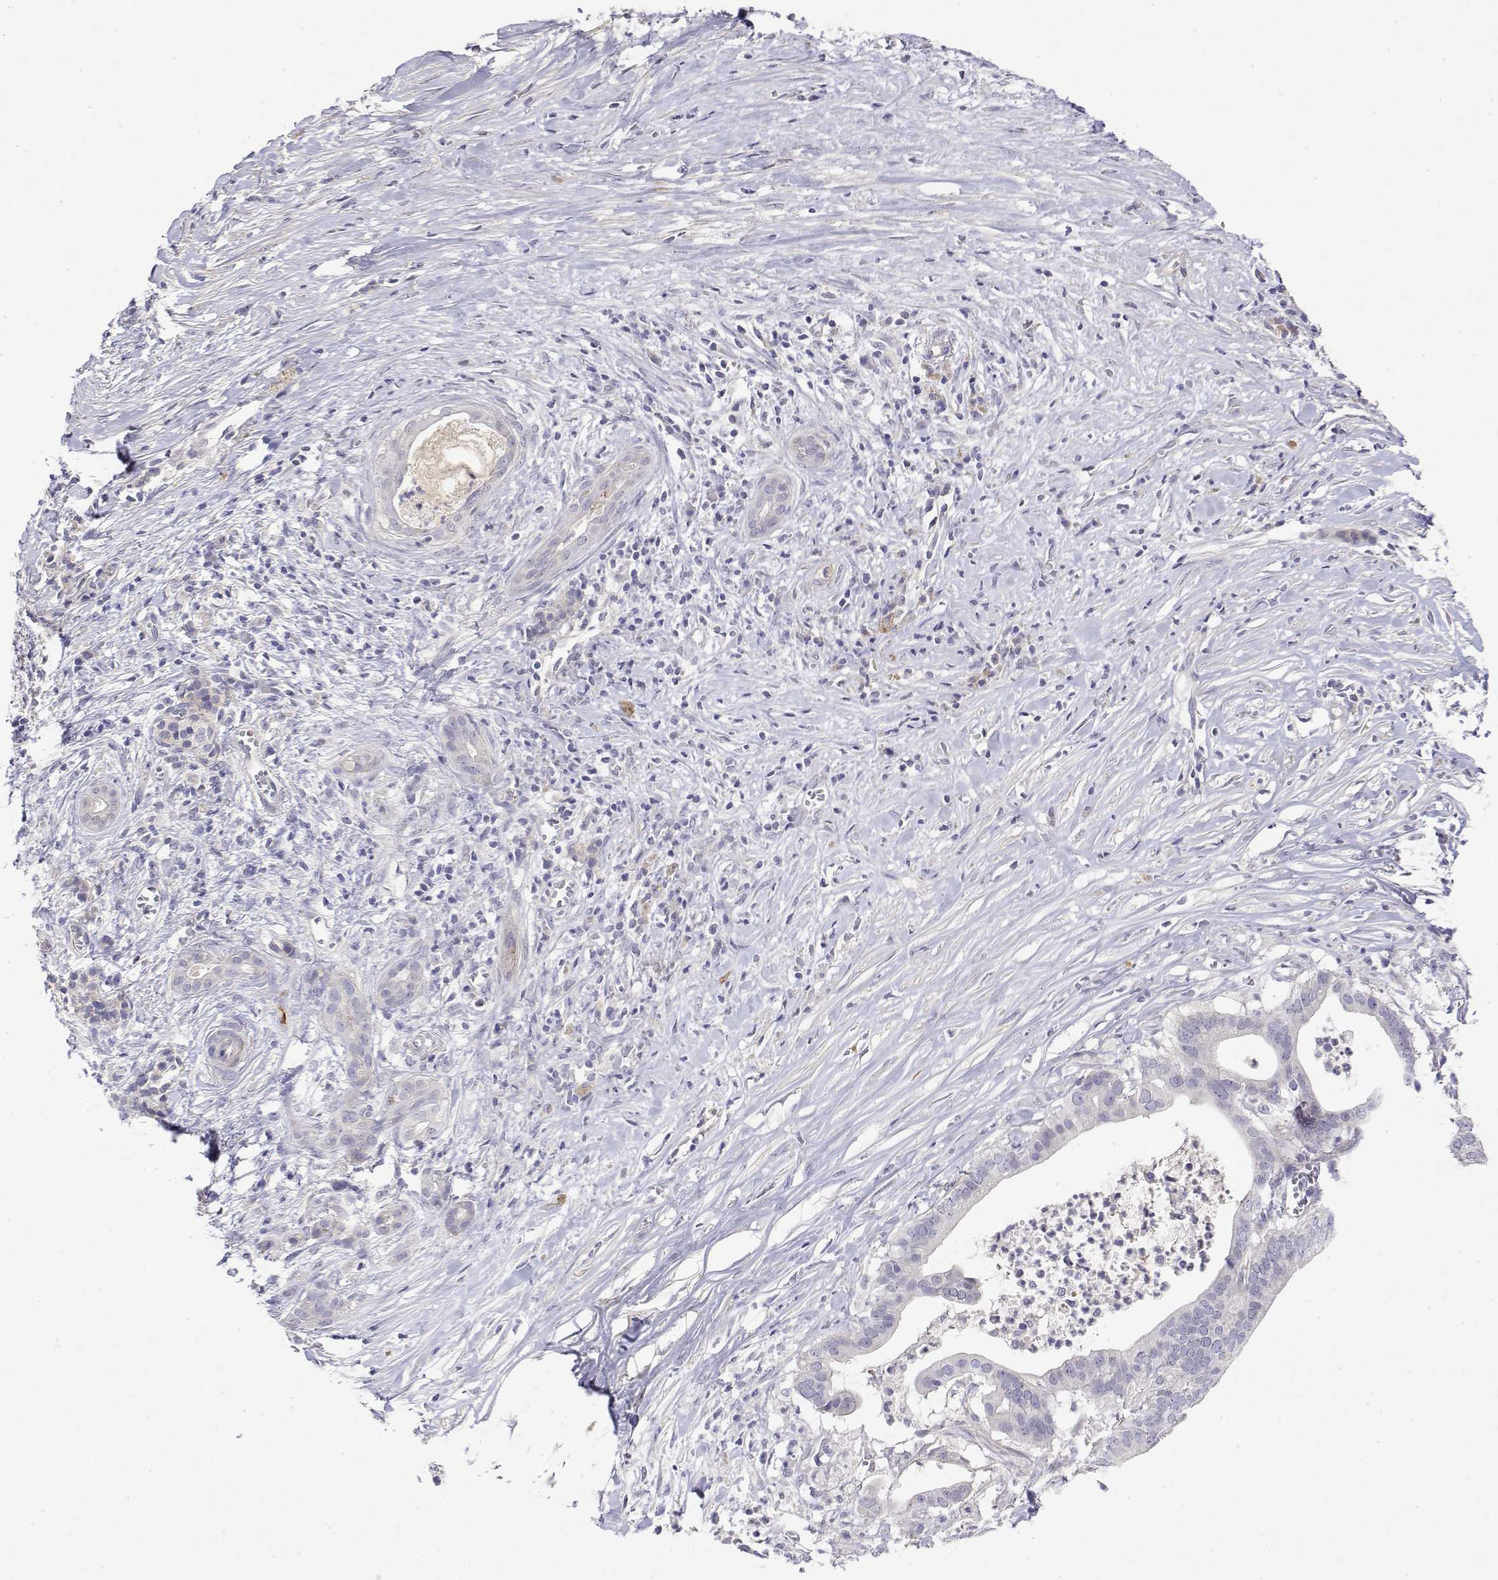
{"staining": {"intensity": "negative", "quantity": "none", "location": "none"}, "tissue": "pancreatic cancer", "cell_type": "Tumor cells", "image_type": "cancer", "snomed": [{"axis": "morphology", "description": "Adenocarcinoma, NOS"}, {"axis": "topography", "description": "Pancreas"}], "caption": "The photomicrograph reveals no staining of tumor cells in pancreatic cancer (adenocarcinoma).", "gene": "GGACT", "patient": {"sex": "male", "age": 61}}